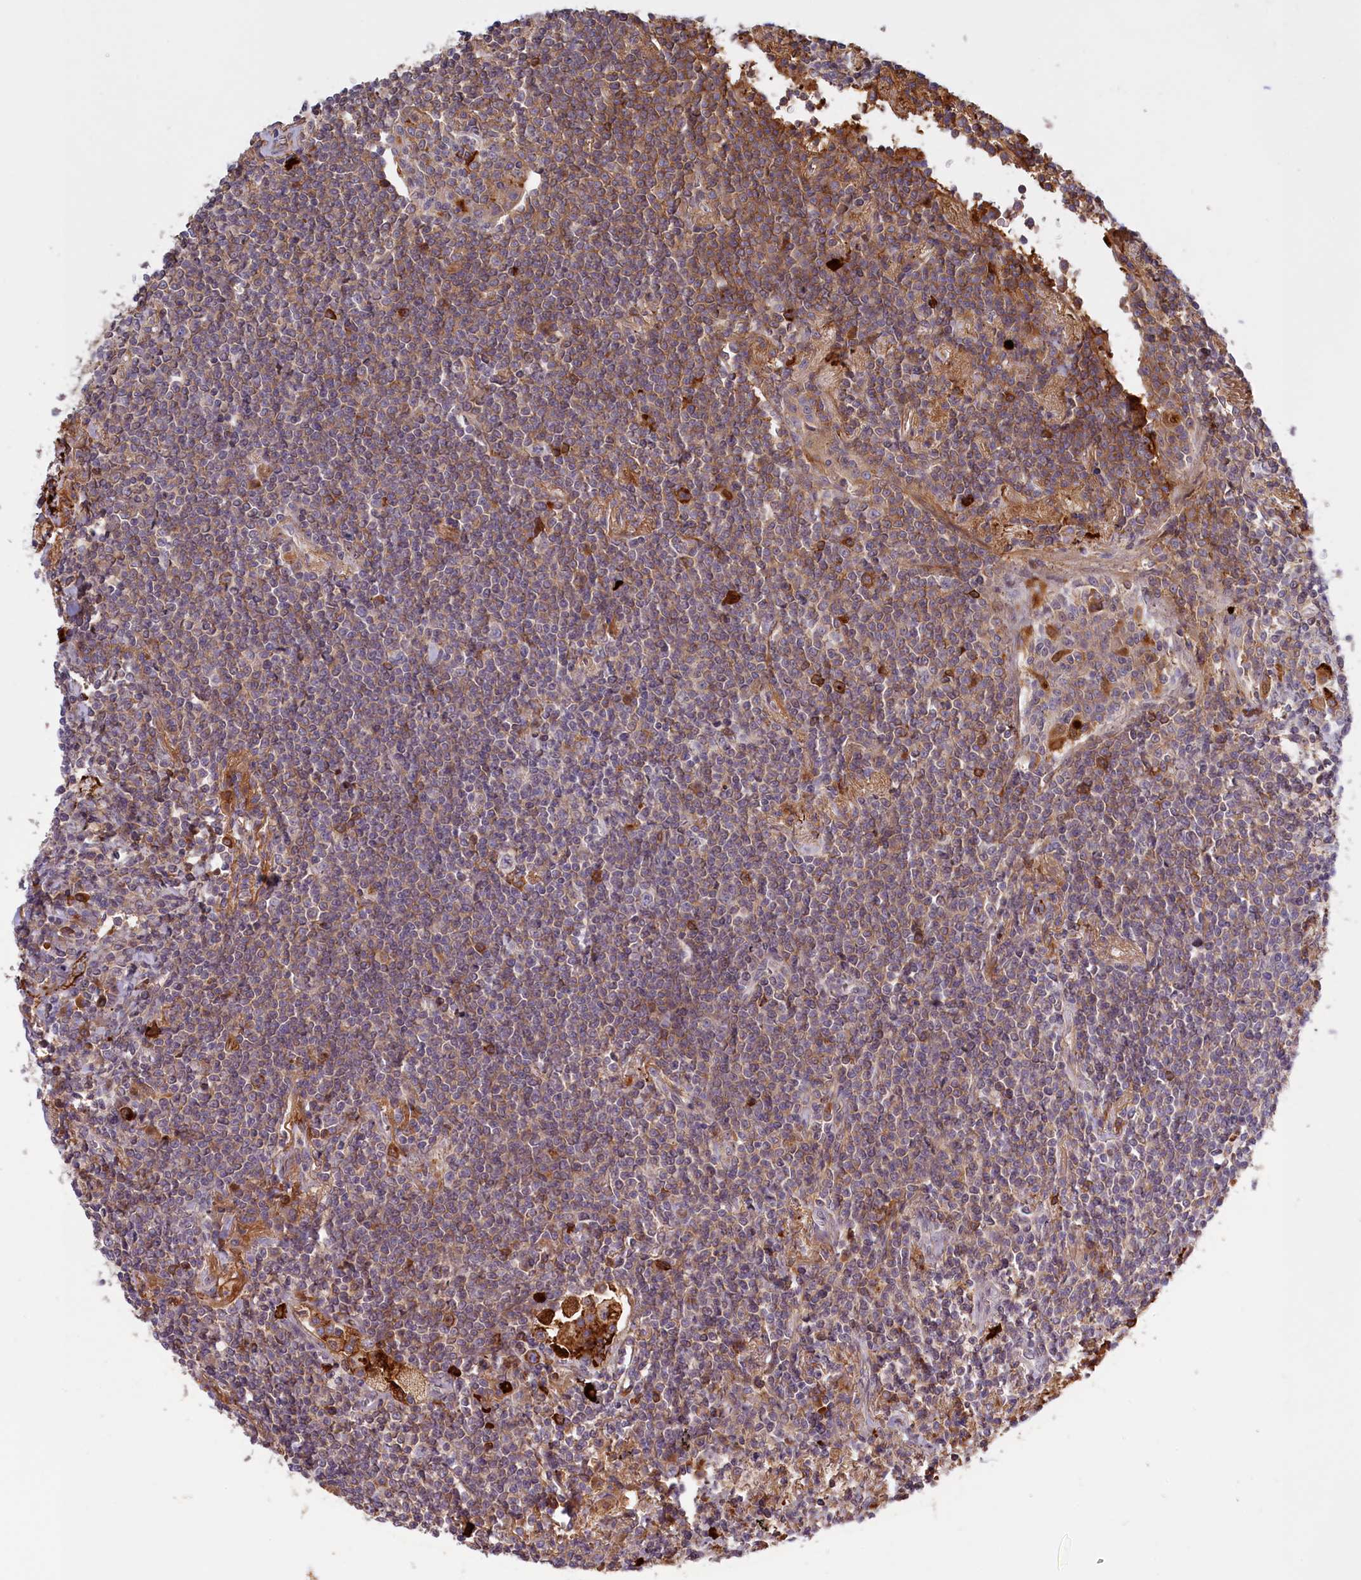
{"staining": {"intensity": "weak", "quantity": "25%-75%", "location": "cytoplasmic/membranous"}, "tissue": "lymphoma", "cell_type": "Tumor cells", "image_type": "cancer", "snomed": [{"axis": "morphology", "description": "Malignant lymphoma, non-Hodgkin's type, Low grade"}, {"axis": "topography", "description": "Lung"}], "caption": "Weak cytoplasmic/membranous positivity for a protein is seen in approximately 25%-75% of tumor cells of lymphoma using immunohistochemistry (IHC).", "gene": "RRAD", "patient": {"sex": "female", "age": 71}}